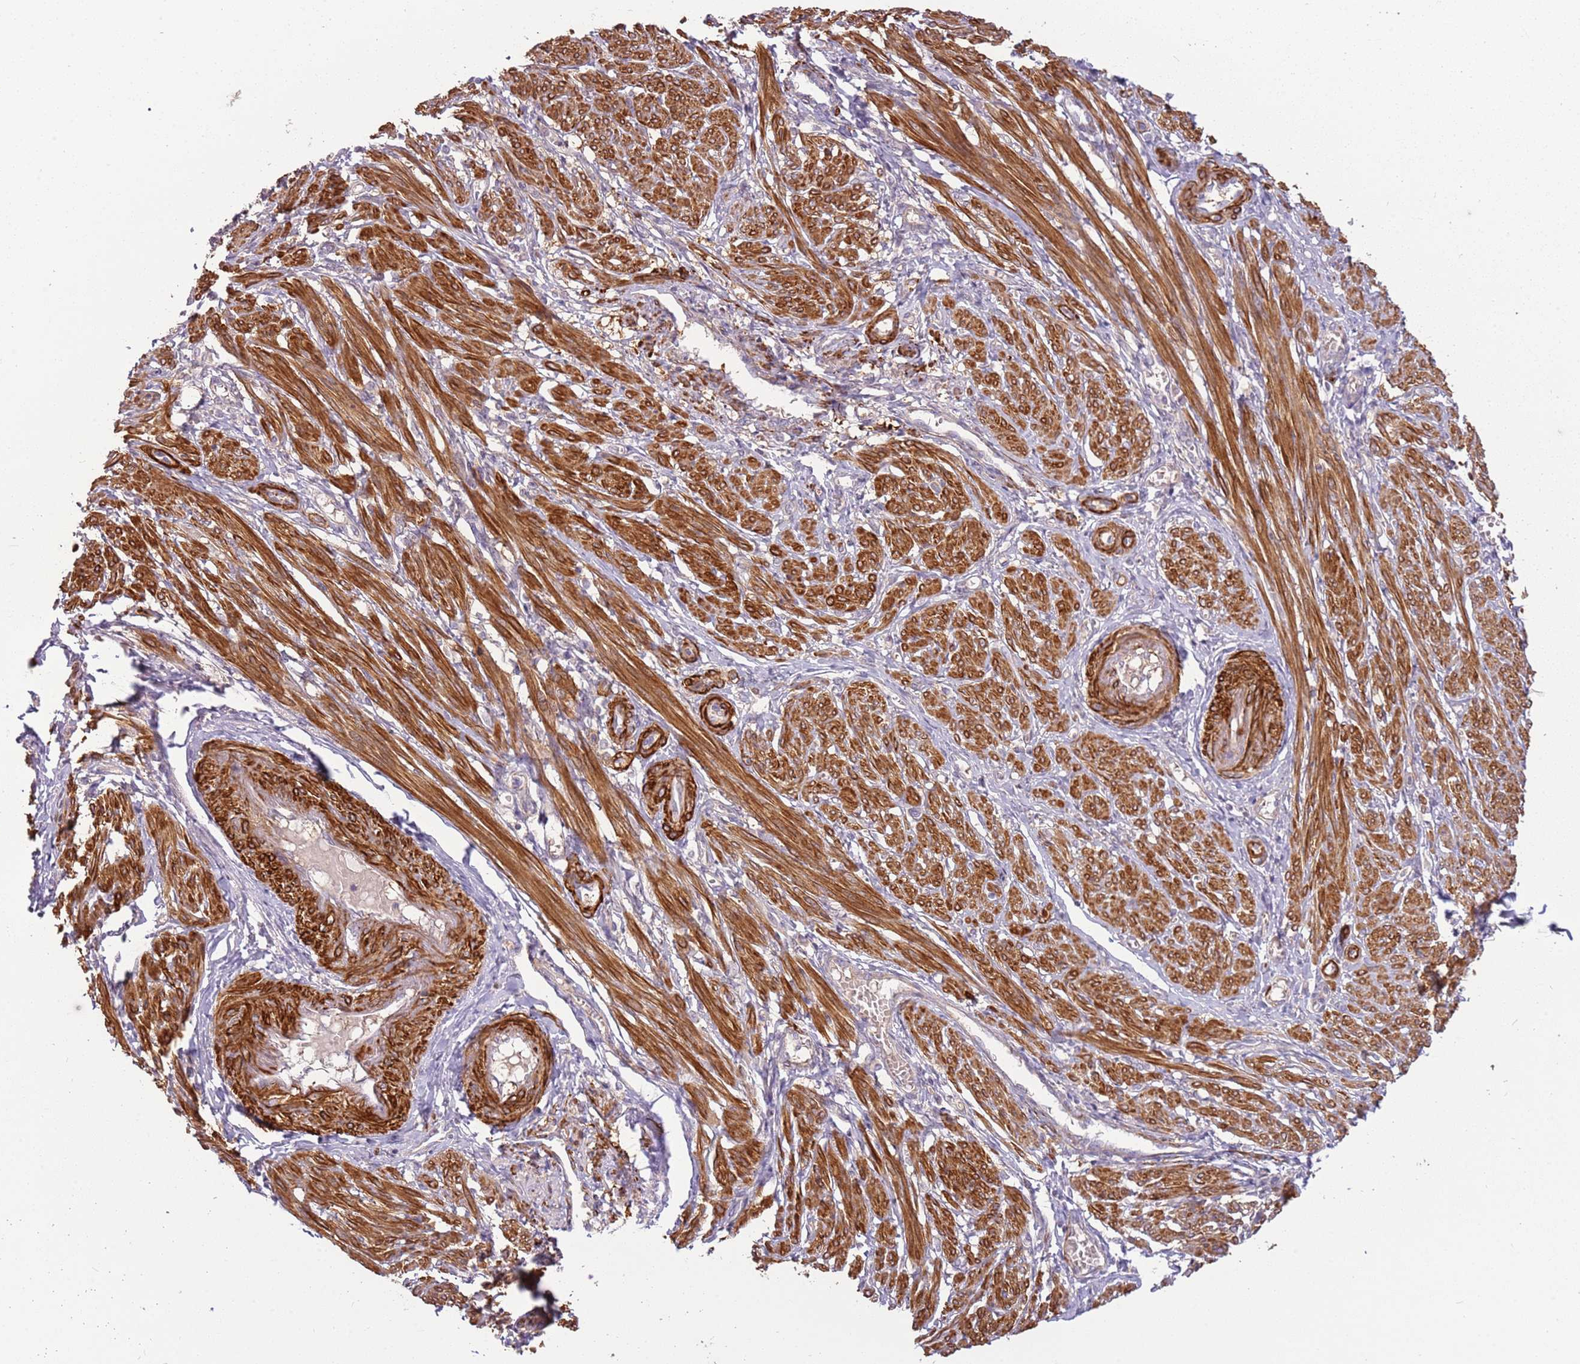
{"staining": {"intensity": "strong", "quantity": "25%-75%", "location": "cytoplasmic/membranous"}, "tissue": "smooth muscle", "cell_type": "Smooth muscle cells", "image_type": "normal", "snomed": [{"axis": "morphology", "description": "Normal tissue, NOS"}, {"axis": "topography", "description": "Smooth muscle"}], "caption": "Smooth muscle cells demonstrate high levels of strong cytoplasmic/membranous positivity in approximately 25%-75% of cells in unremarkable human smooth muscle.", "gene": "RNF128", "patient": {"sex": "female", "age": 39}}